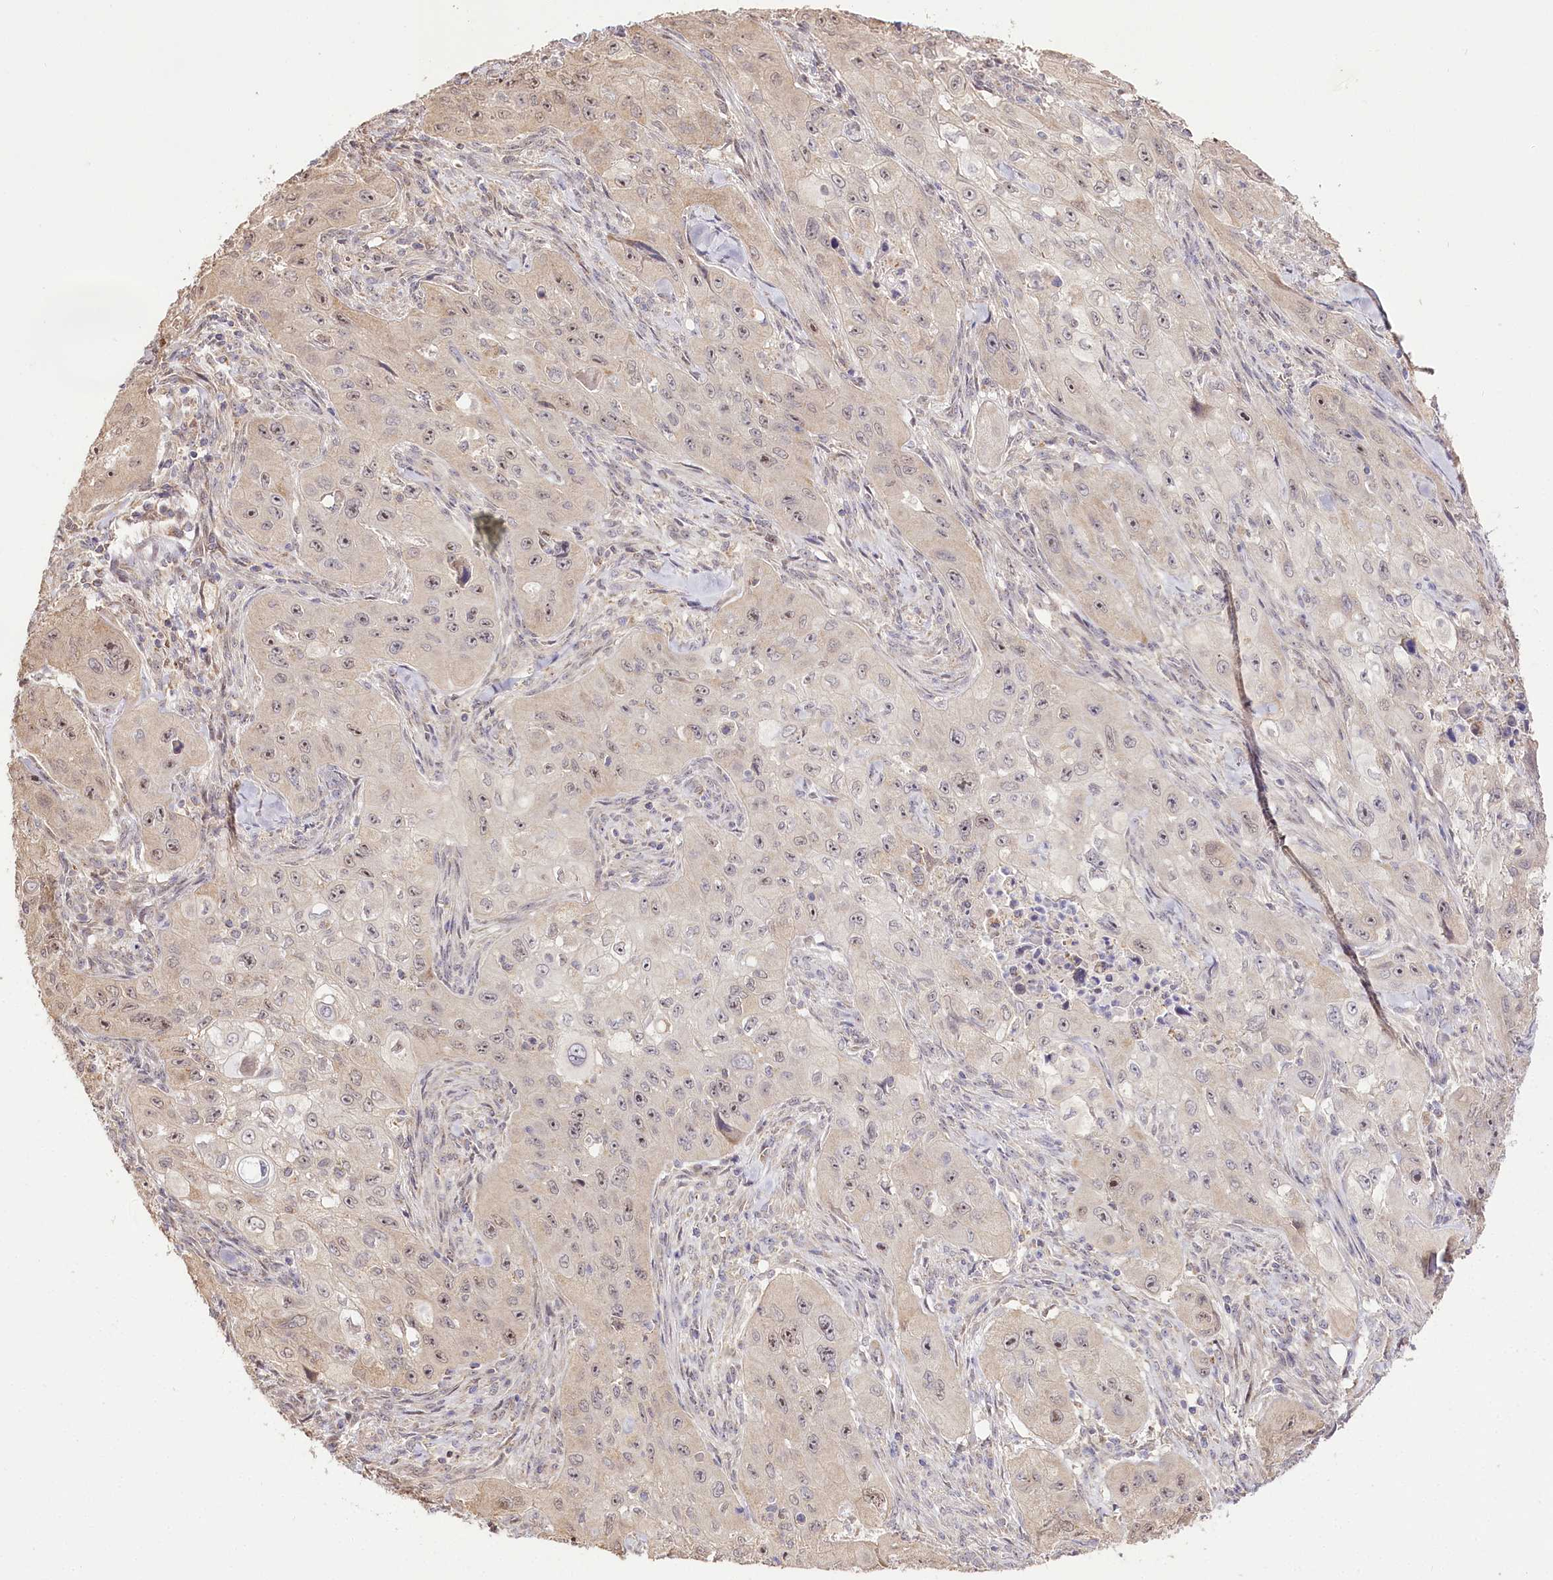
{"staining": {"intensity": "weak", "quantity": "<25%", "location": "cytoplasmic/membranous,nuclear"}, "tissue": "skin cancer", "cell_type": "Tumor cells", "image_type": "cancer", "snomed": [{"axis": "morphology", "description": "Squamous cell carcinoma, NOS"}, {"axis": "topography", "description": "Skin"}, {"axis": "topography", "description": "Subcutis"}], "caption": "Tumor cells are negative for protein expression in human skin cancer (squamous cell carcinoma).", "gene": "ZNF226", "patient": {"sex": "male", "age": 73}}